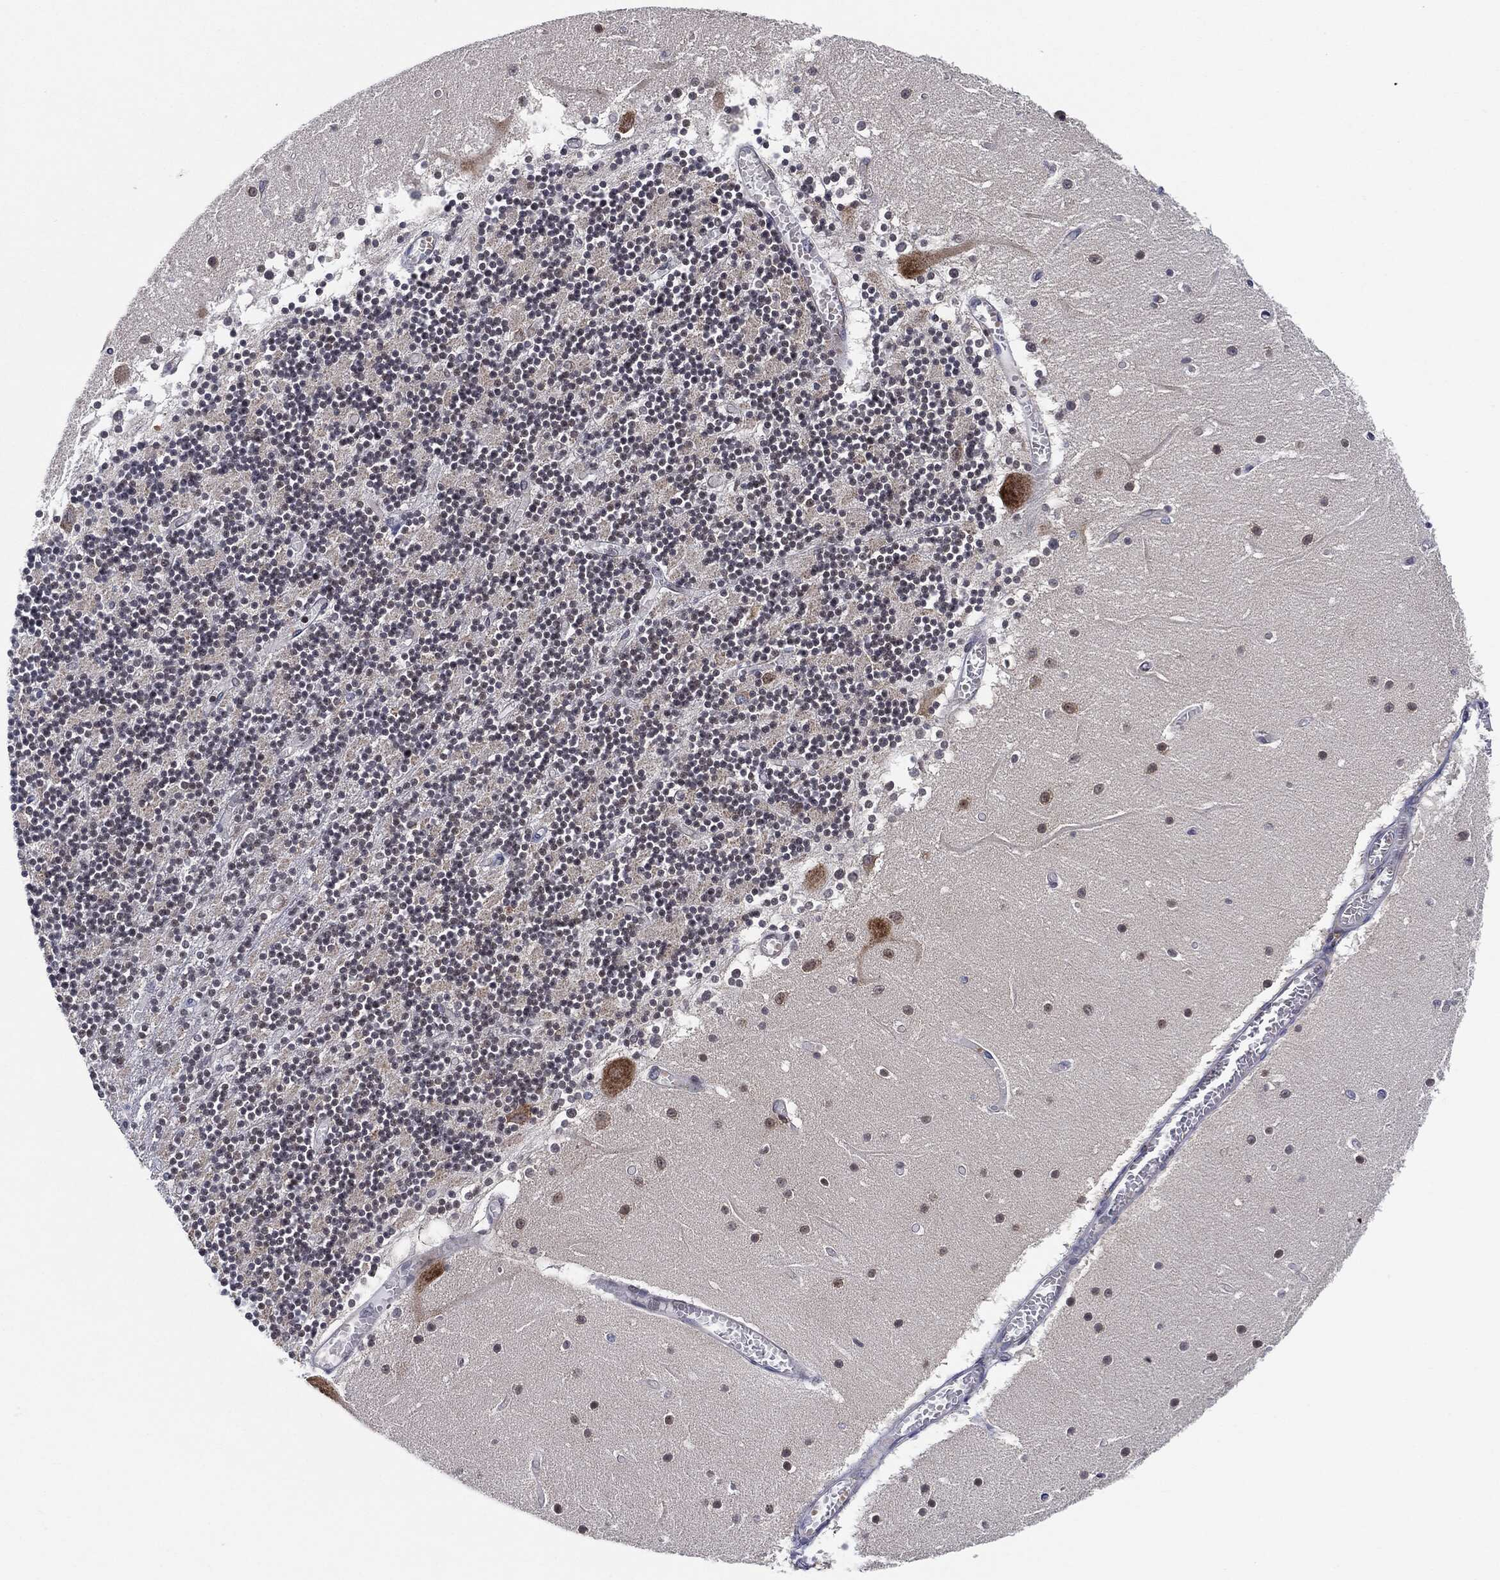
{"staining": {"intensity": "negative", "quantity": "none", "location": "none"}, "tissue": "cerebellum", "cell_type": "Cells in granular layer", "image_type": "normal", "snomed": [{"axis": "morphology", "description": "Normal tissue, NOS"}, {"axis": "topography", "description": "Cerebellum"}], "caption": "IHC of normal human cerebellum displays no staining in cells in granular layer. Nuclei are stained in blue.", "gene": "EIF2S2", "patient": {"sex": "female", "age": 28}}